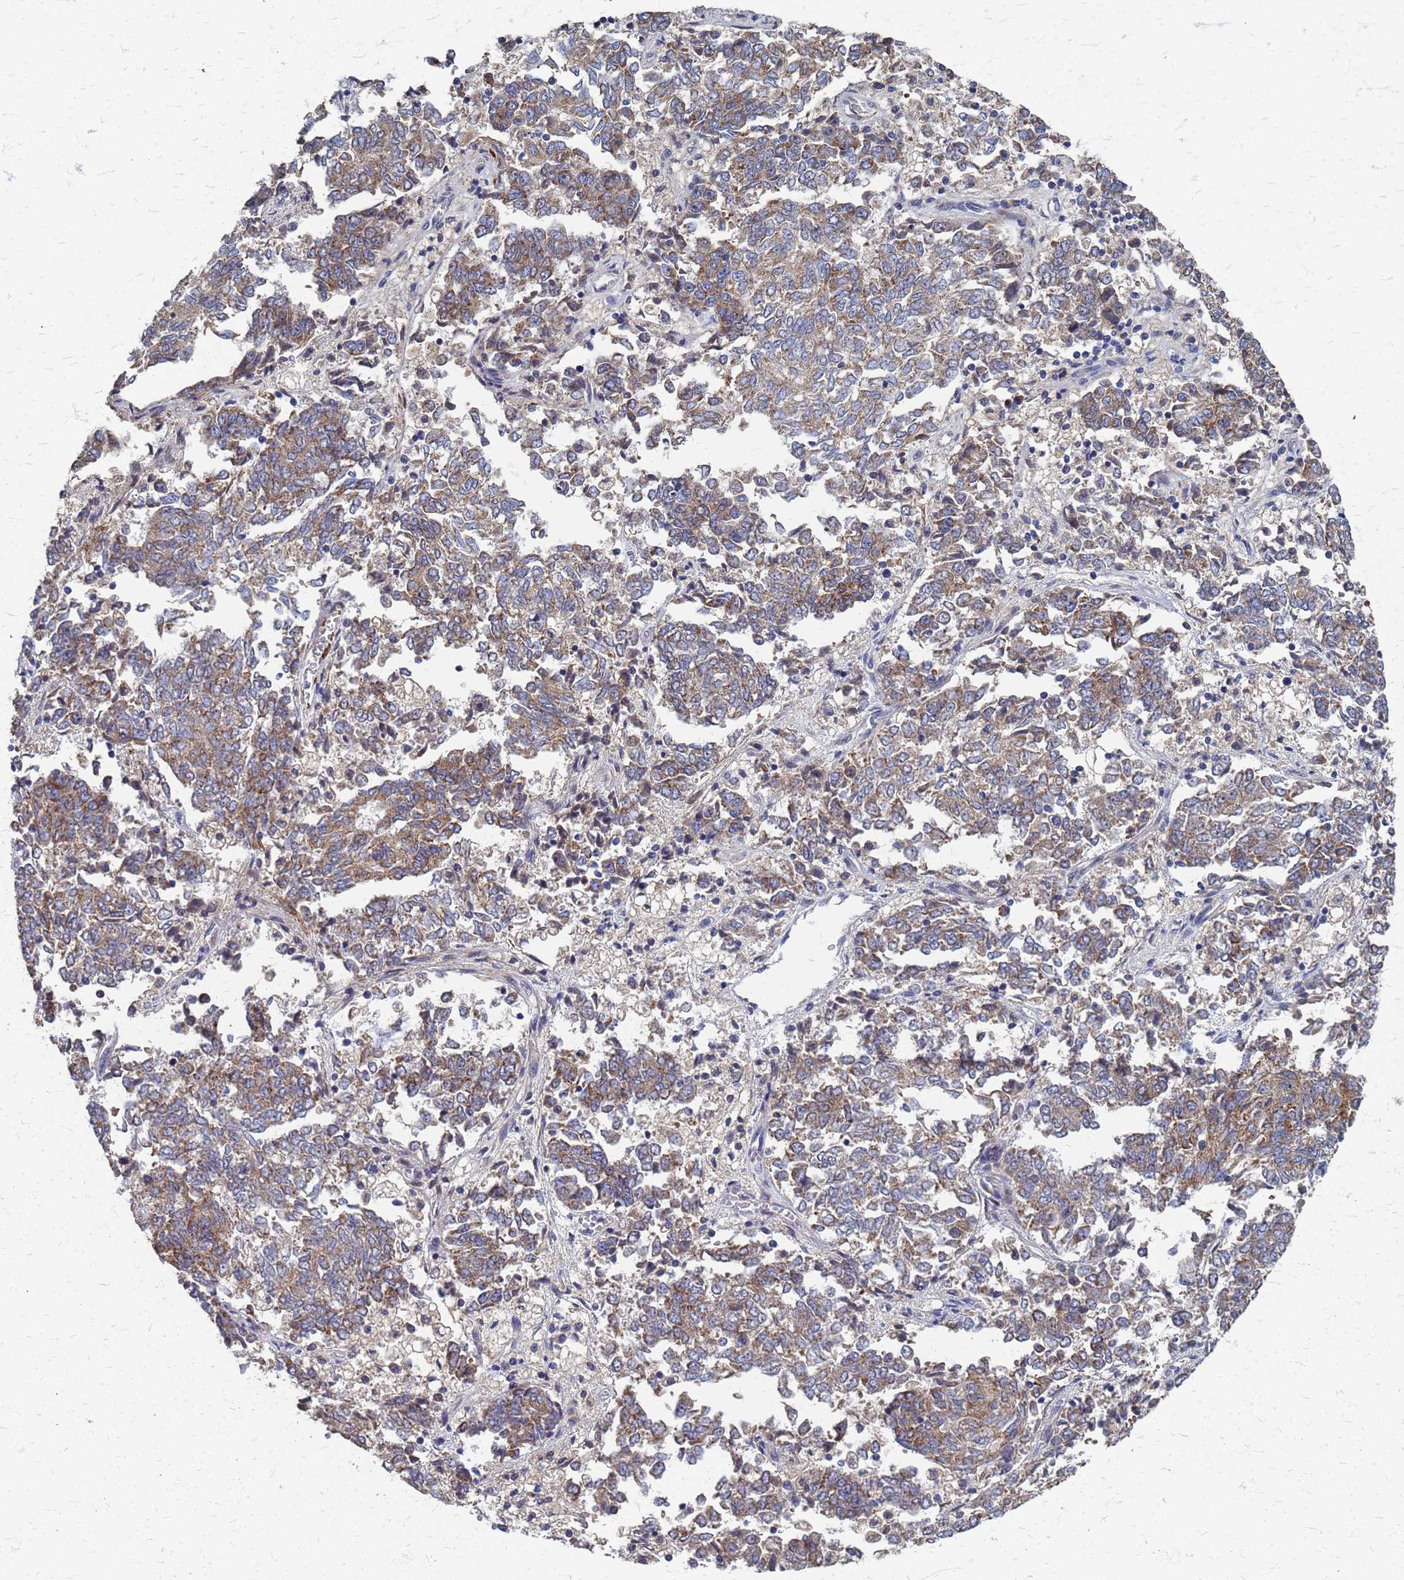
{"staining": {"intensity": "moderate", "quantity": ">75%", "location": "cytoplasmic/membranous"}, "tissue": "endometrial cancer", "cell_type": "Tumor cells", "image_type": "cancer", "snomed": [{"axis": "morphology", "description": "Adenocarcinoma, NOS"}, {"axis": "topography", "description": "Endometrium"}], "caption": "Moderate cytoplasmic/membranous expression for a protein is appreciated in about >75% of tumor cells of endometrial cancer (adenocarcinoma) using immunohistochemistry.", "gene": "ATPAF1", "patient": {"sex": "female", "age": 80}}